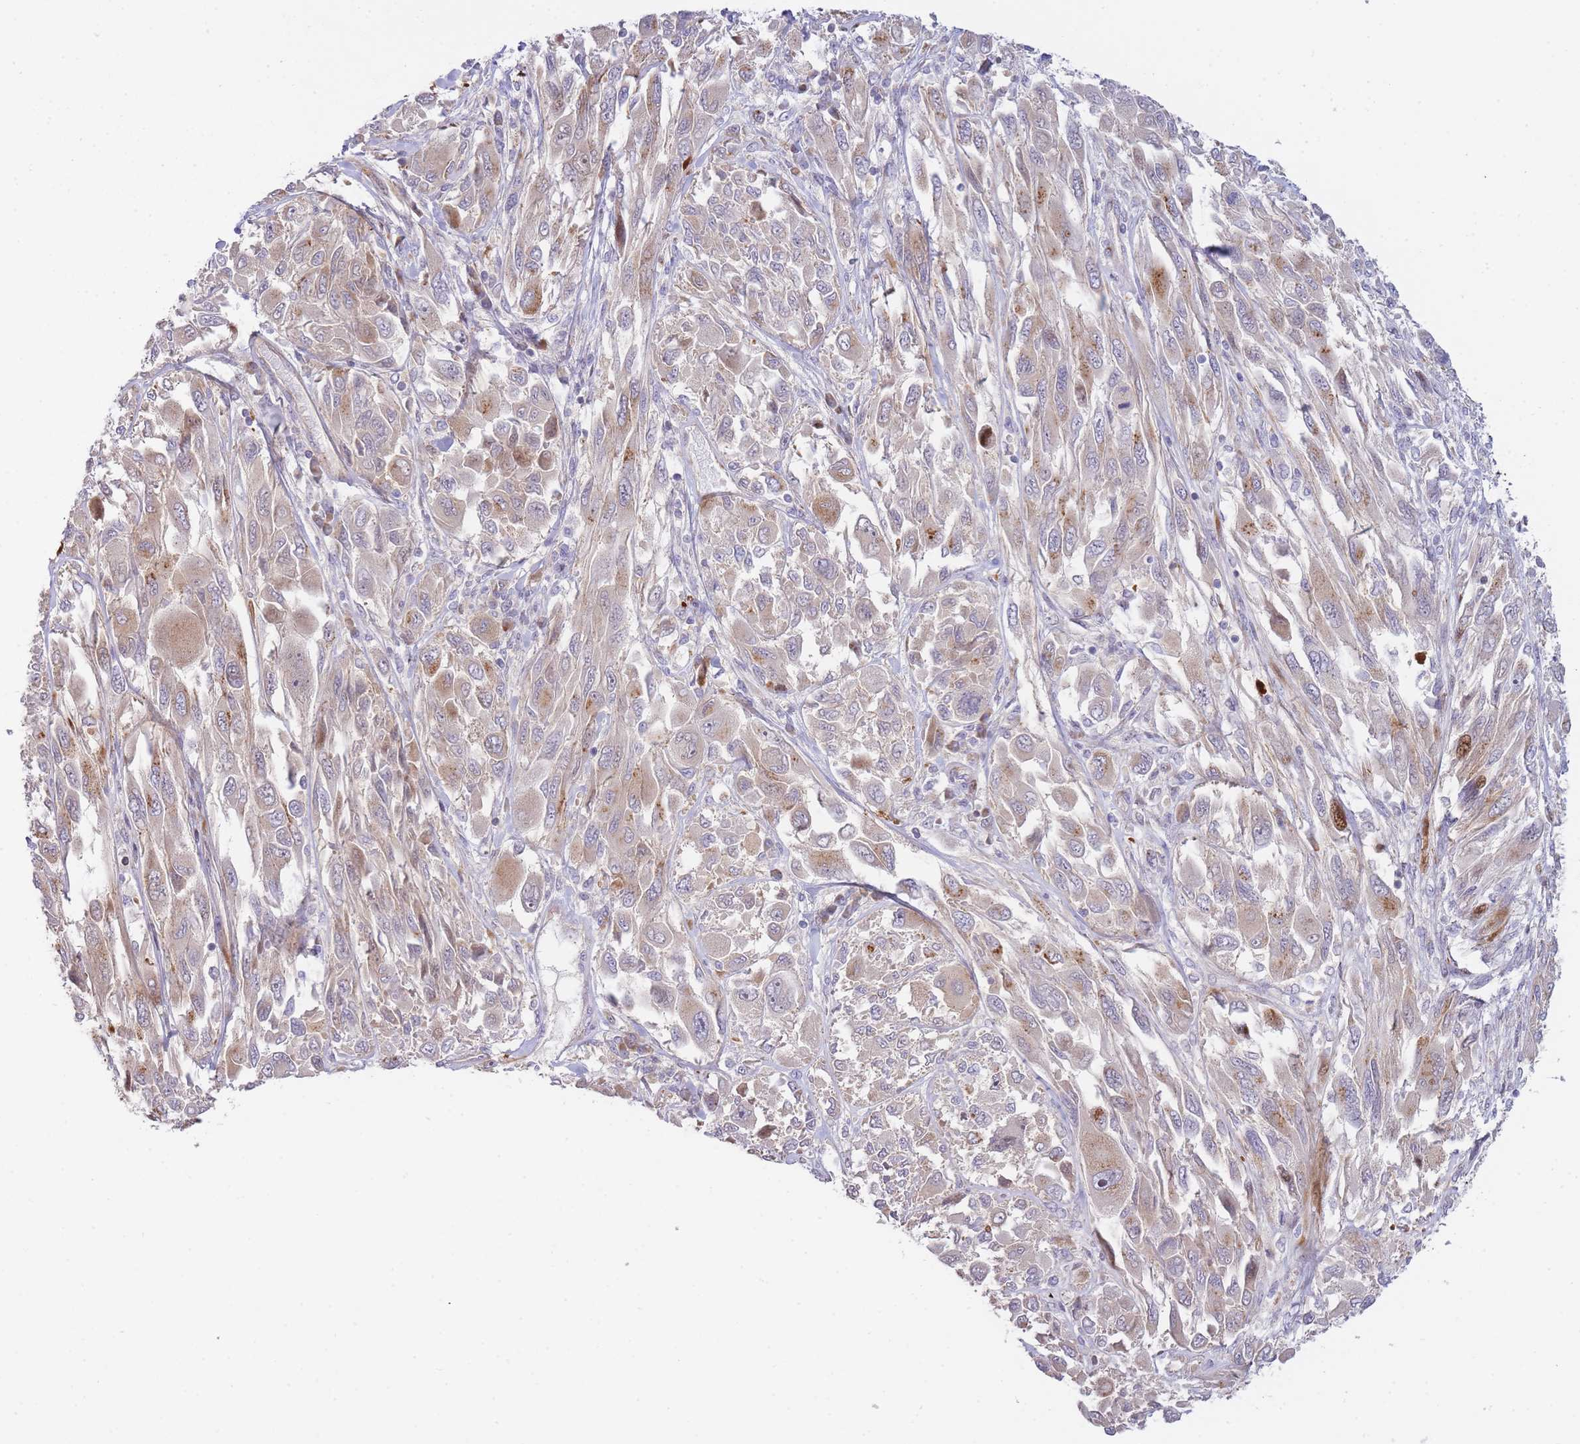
{"staining": {"intensity": "strong", "quantity": "<25%", "location": "cytoplasmic/membranous"}, "tissue": "melanoma", "cell_type": "Tumor cells", "image_type": "cancer", "snomed": [{"axis": "morphology", "description": "Malignant melanoma, NOS"}, {"axis": "topography", "description": "Skin"}], "caption": "Immunohistochemistry photomicrograph of melanoma stained for a protein (brown), which shows medium levels of strong cytoplasmic/membranous positivity in approximately <25% of tumor cells.", "gene": "ATP5MC2", "patient": {"sex": "female", "age": 91}}